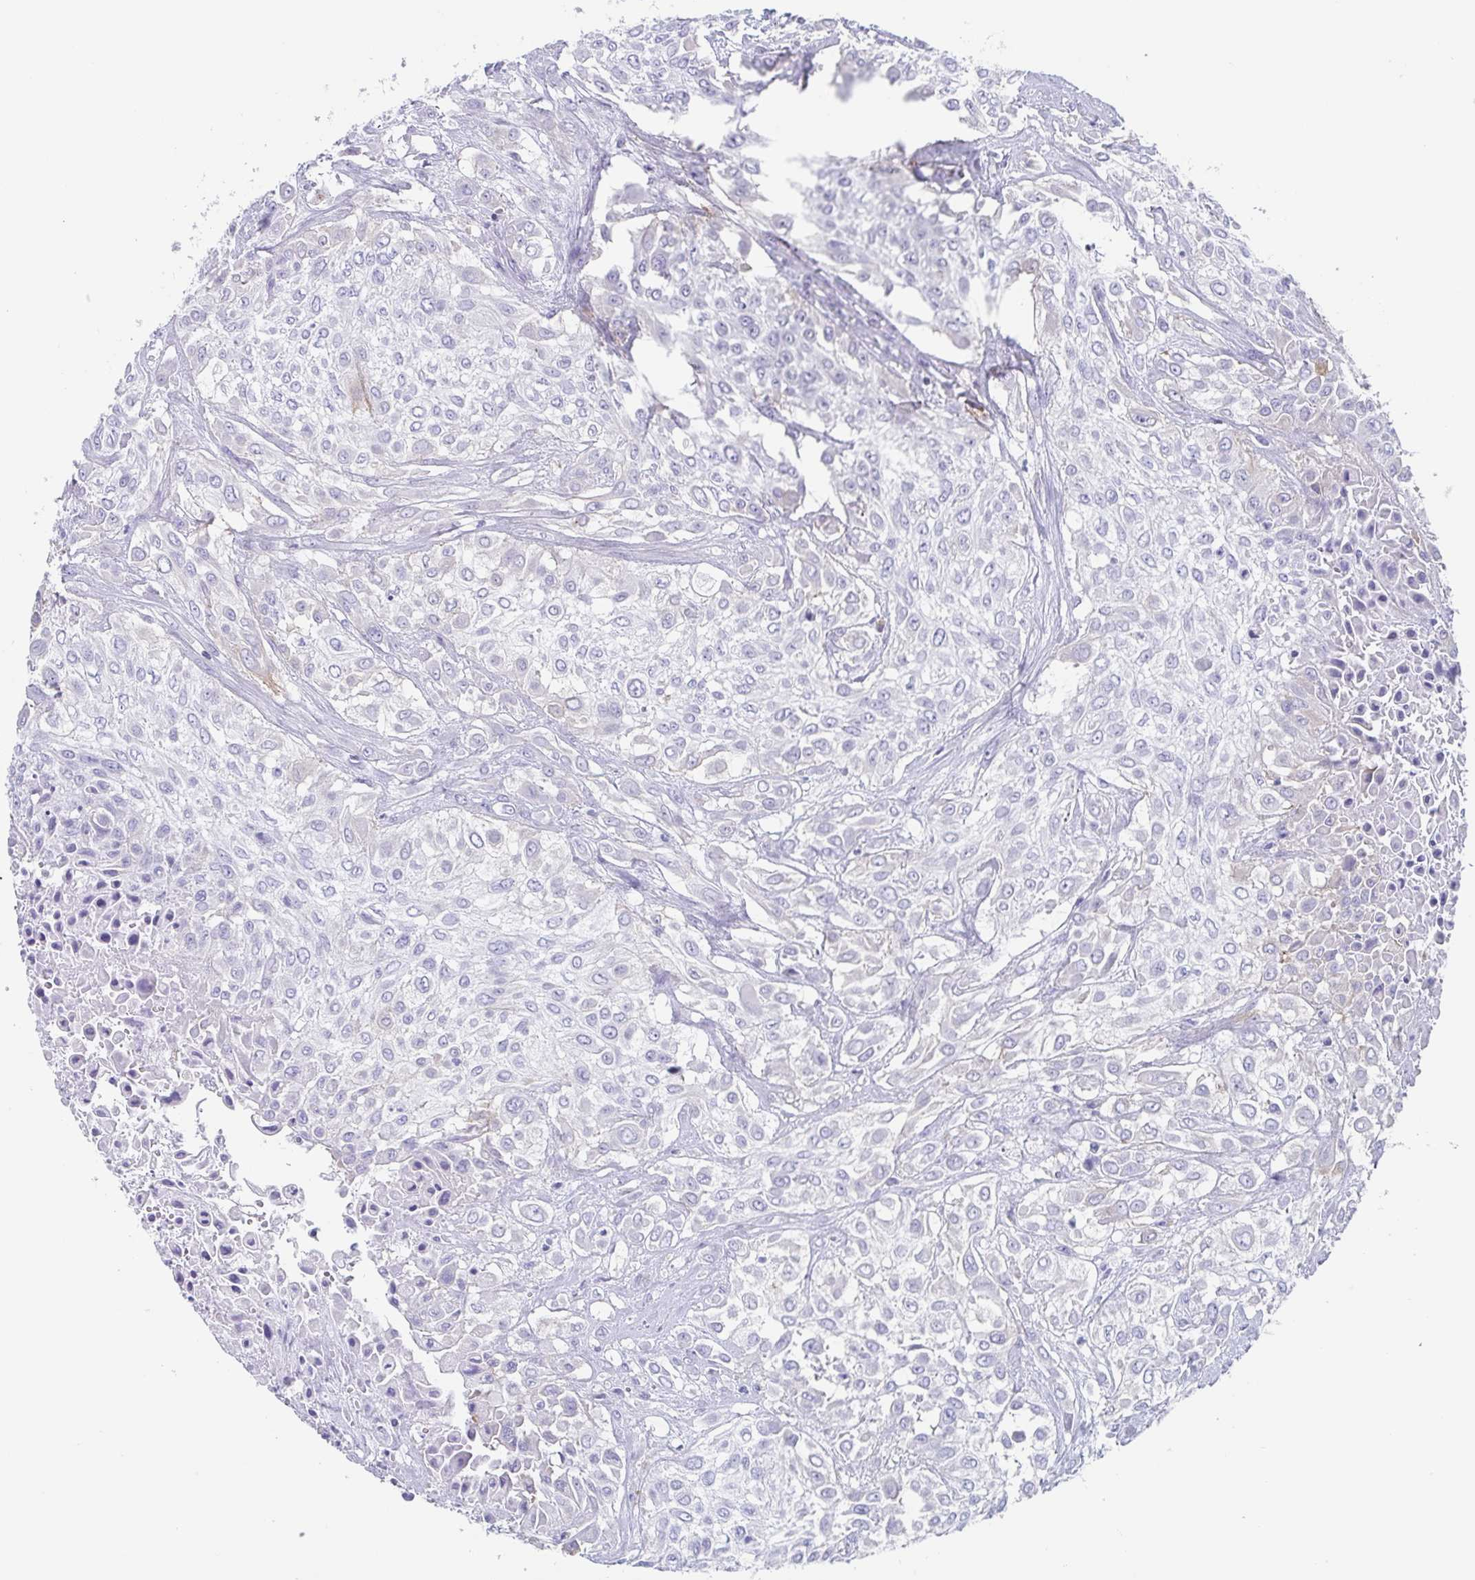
{"staining": {"intensity": "negative", "quantity": "none", "location": "none"}, "tissue": "urothelial cancer", "cell_type": "Tumor cells", "image_type": "cancer", "snomed": [{"axis": "morphology", "description": "Urothelial carcinoma, High grade"}, {"axis": "topography", "description": "Urinary bladder"}], "caption": "There is no significant expression in tumor cells of urothelial carcinoma (high-grade).", "gene": "TAGLN3", "patient": {"sex": "male", "age": 57}}